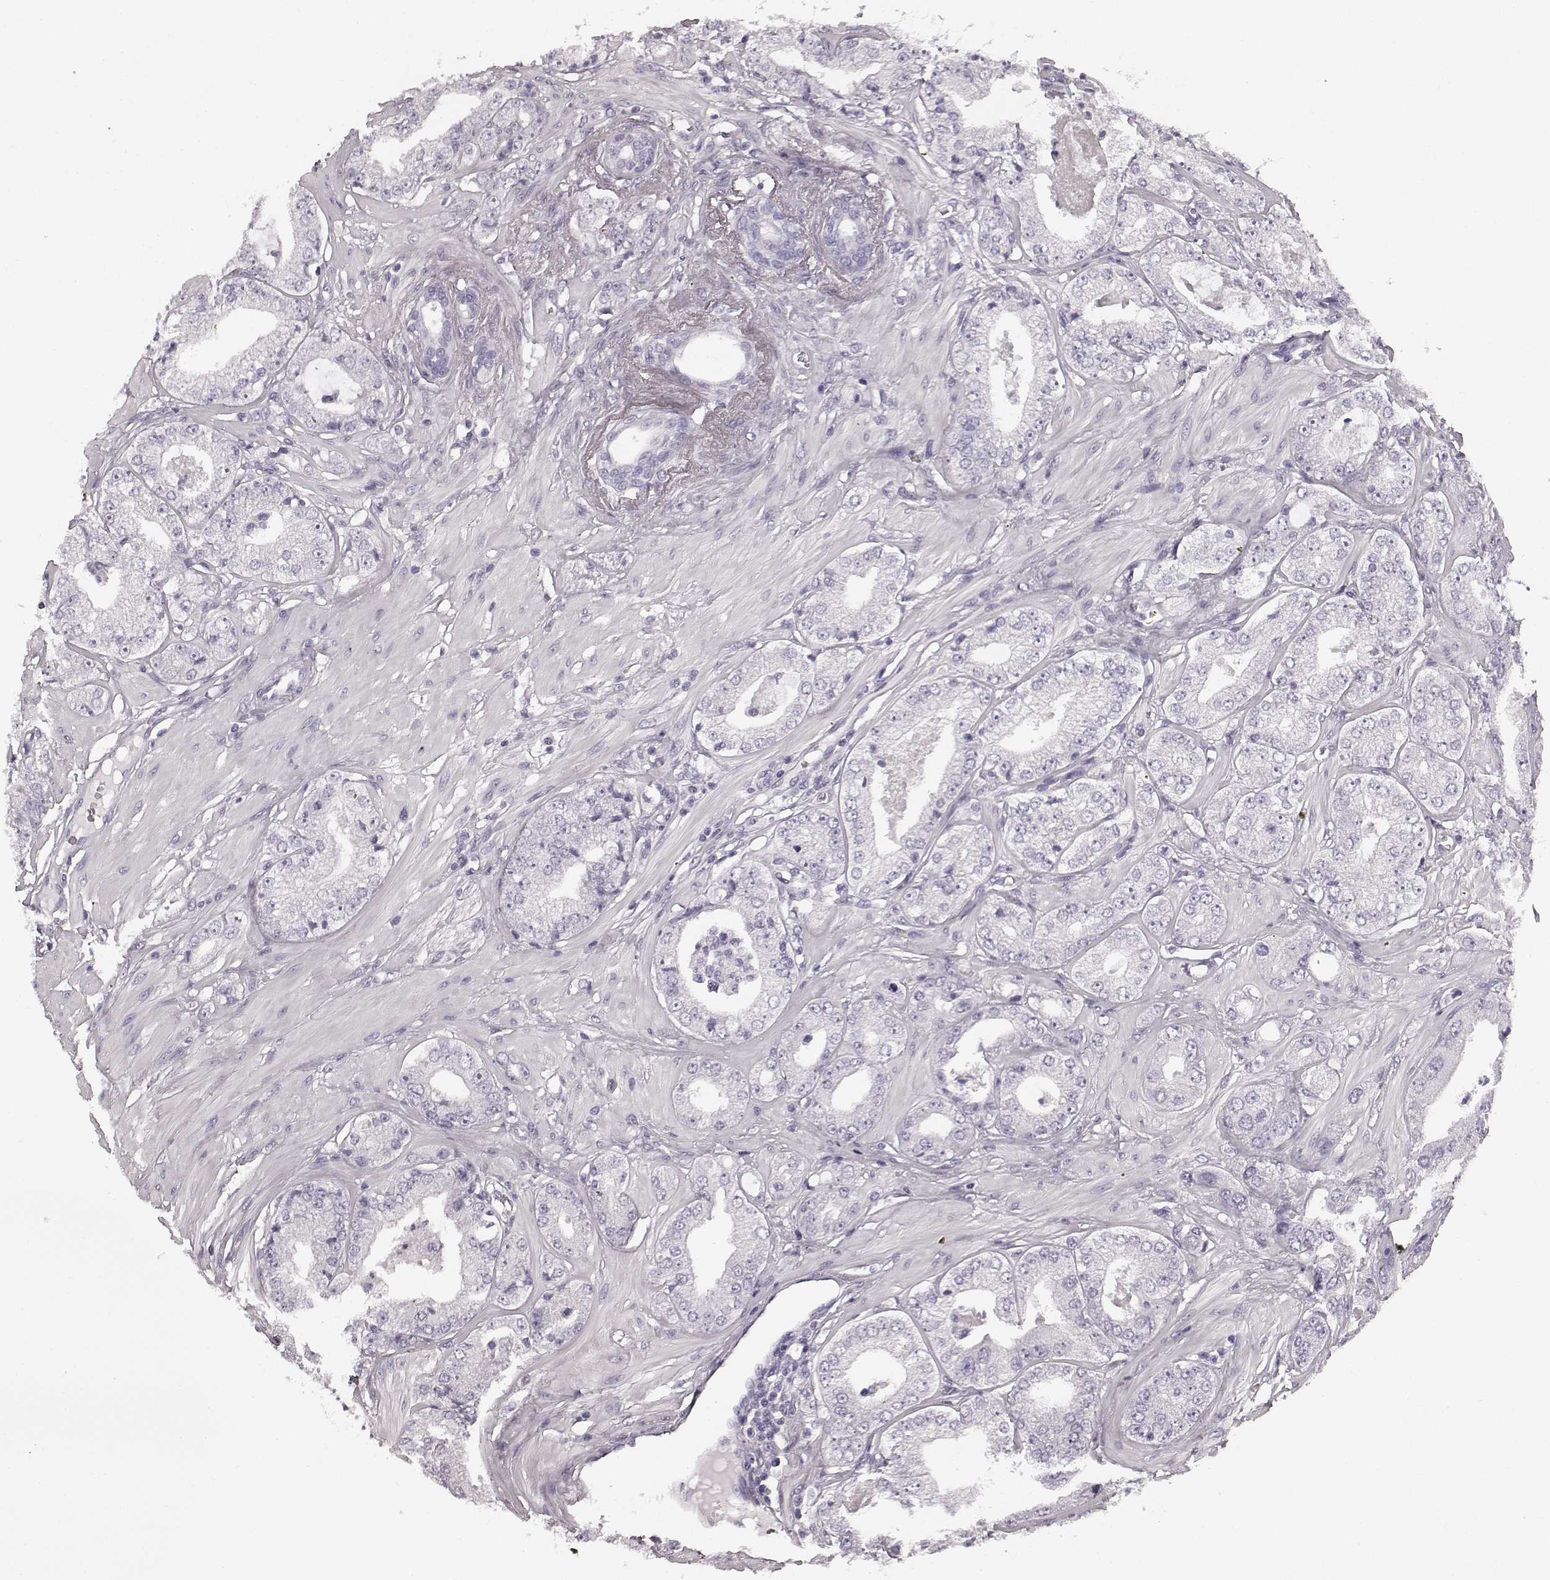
{"staining": {"intensity": "negative", "quantity": "none", "location": "none"}, "tissue": "prostate cancer", "cell_type": "Tumor cells", "image_type": "cancer", "snomed": [{"axis": "morphology", "description": "Adenocarcinoma, Low grade"}, {"axis": "topography", "description": "Prostate"}], "caption": "Photomicrograph shows no significant protein positivity in tumor cells of adenocarcinoma (low-grade) (prostate).", "gene": "TMPRSS15", "patient": {"sex": "male", "age": 60}}